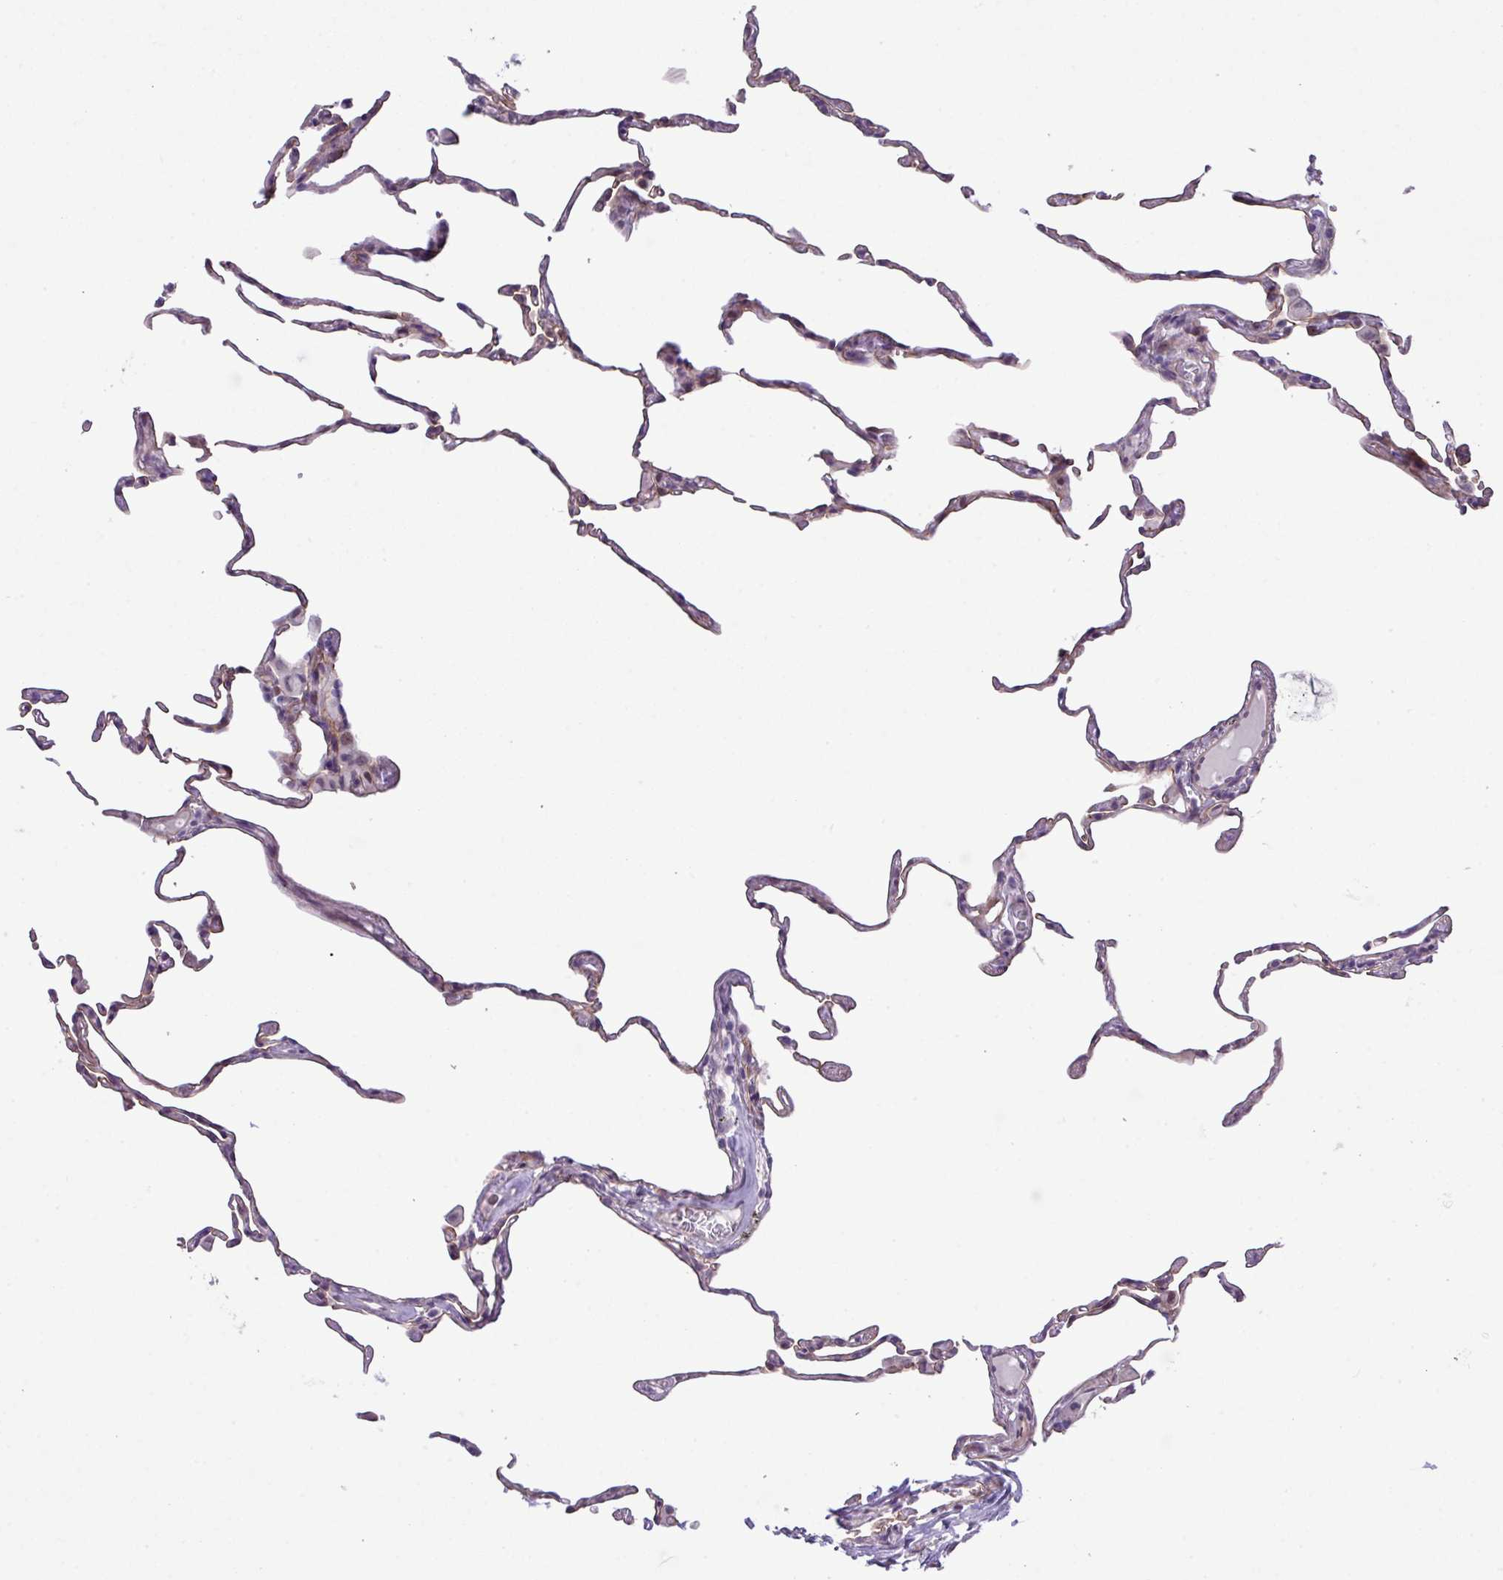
{"staining": {"intensity": "weak", "quantity": "25%-75%", "location": "cytoplasmic/membranous"}, "tissue": "lung", "cell_type": "Alveolar cells", "image_type": "normal", "snomed": [{"axis": "morphology", "description": "Normal tissue, NOS"}, {"axis": "topography", "description": "Lung"}], "caption": "Approximately 25%-75% of alveolar cells in normal lung exhibit weak cytoplasmic/membranous protein expression as visualized by brown immunohistochemical staining.", "gene": "YLPM1", "patient": {"sex": "female", "age": 57}}